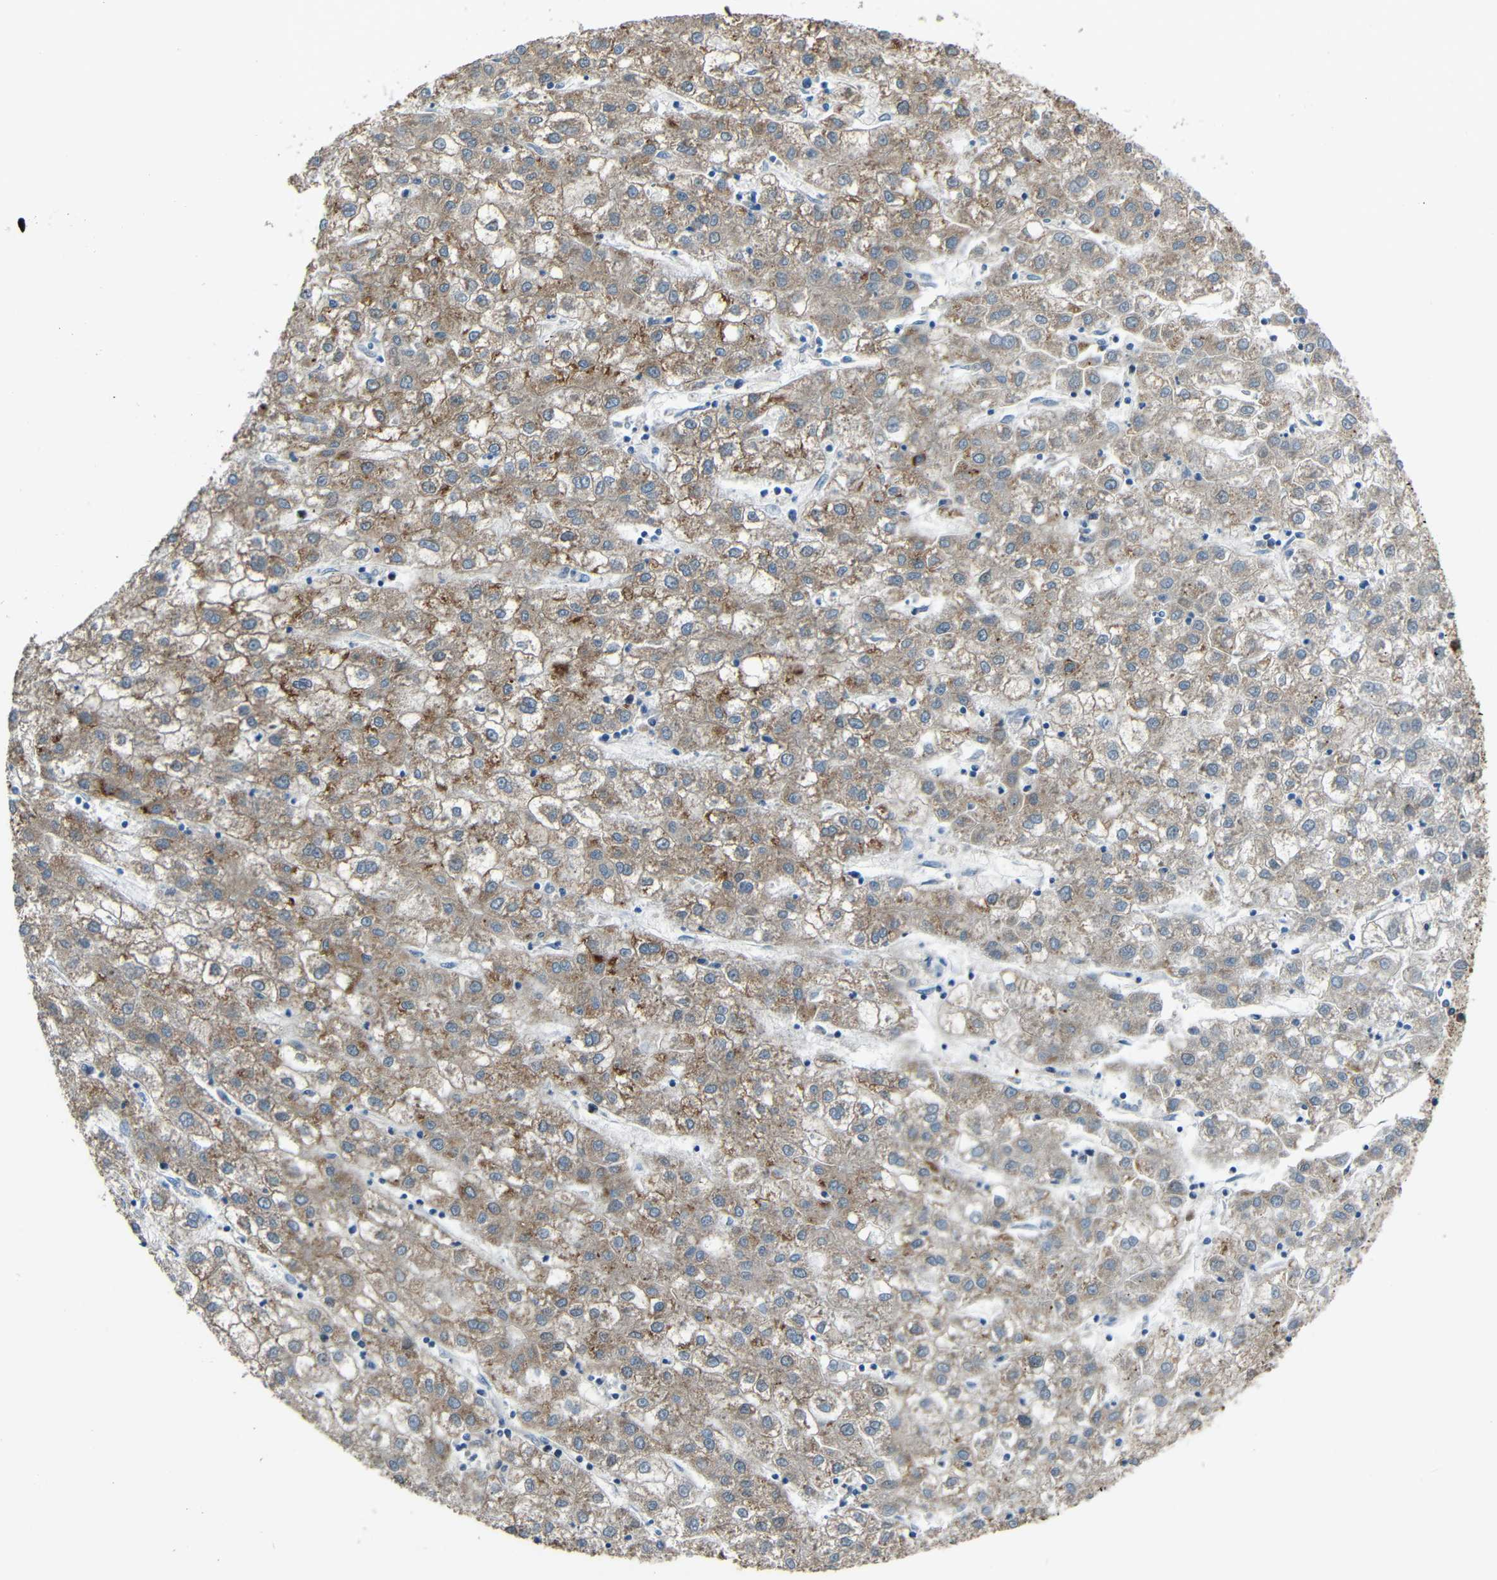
{"staining": {"intensity": "weak", "quantity": "25%-75%", "location": "cytoplasmic/membranous"}, "tissue": "liver cancer", "cell_type": "Tumor cells", "image_type": "cancer", "snomed": [{"axis": "morphology", "description": "Carcinoma, Hepatocellular, NOS"}, {"axis": "topography", "description": "Liver"}], "caption": "Weak cytoplasmic/membranous positivity for a protein is identified in about 25%-75% of tumor cells of hepatocellular carcinoma (liver) using immunohistochemistry.", "gene": "STBD1", "patient": {"sex": "male", "age": 72}}